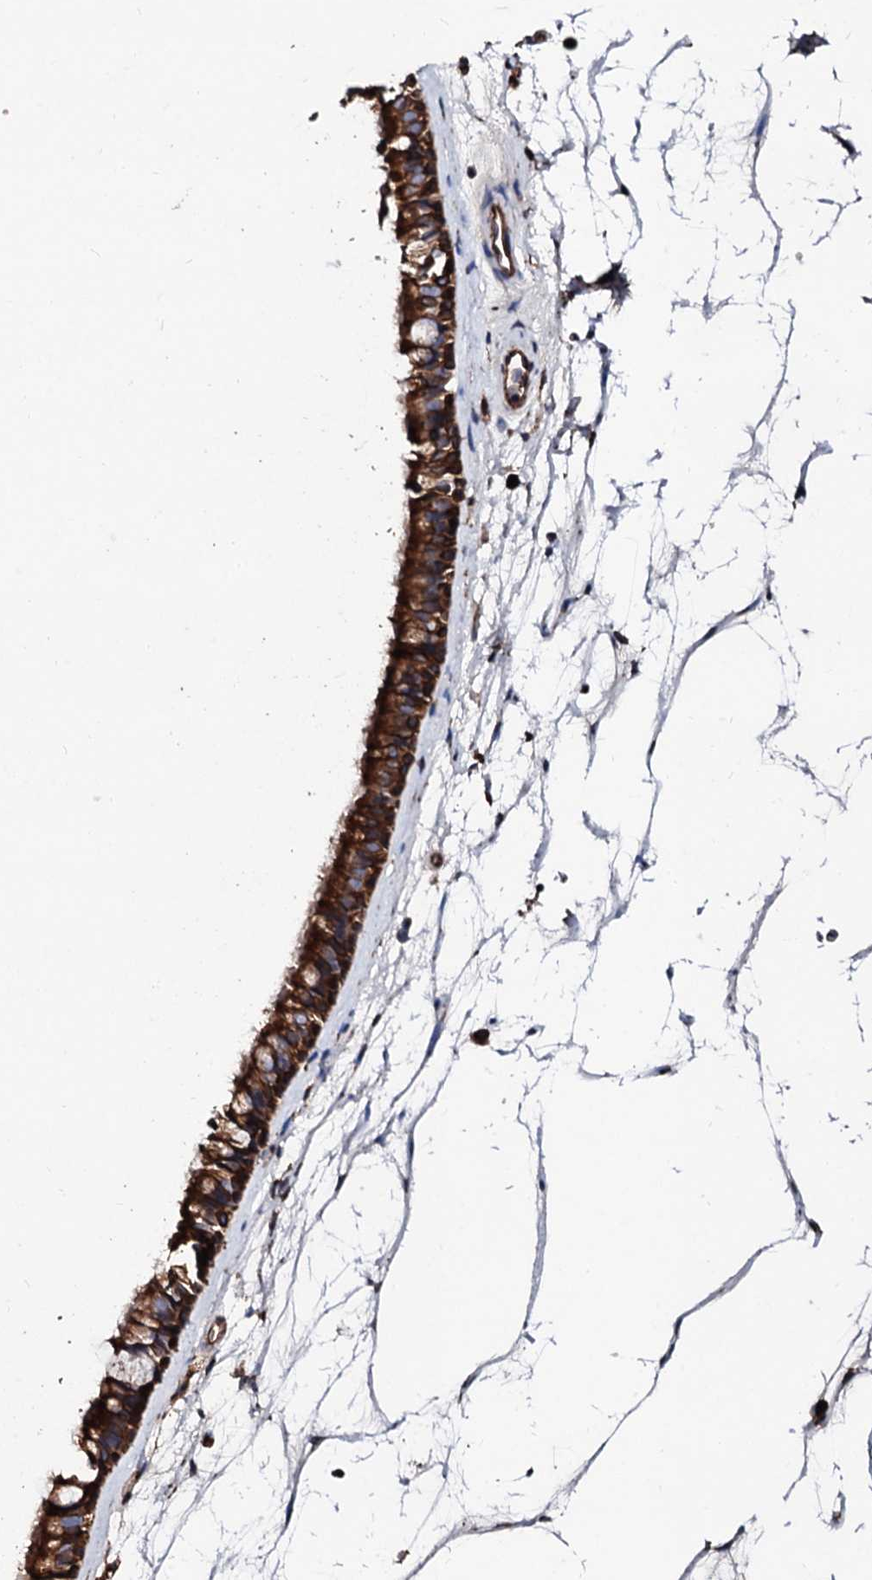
{"staining": {"intensity": "strong", "quantity": ">75%", "location": "cytoplasmic/membranous"}, "tissue": "nasopharynx", "cell_type": "Respiratory epithelial cells", "image_type": "normal", "snomed": [{"axis": "morphology", "description": "Normal tissue, NOS"}, {"axis": "topography", "description": "Nasopharynx"}], "caption": "Immunohistochemical staining of unremarkable nasopharynx reveals >75% levels of strong cytoplasmic/membranous protein expression in about >75% of respiratory epithelial cells. The protein is stained brown, and the nuclei are stained in blue (DAB (3,3'-diaminobenzidine) IHC with brightfield microscopy, high magnification).", "gene": "CKAP5", "patient": {"sex": "male", "age": 64}}